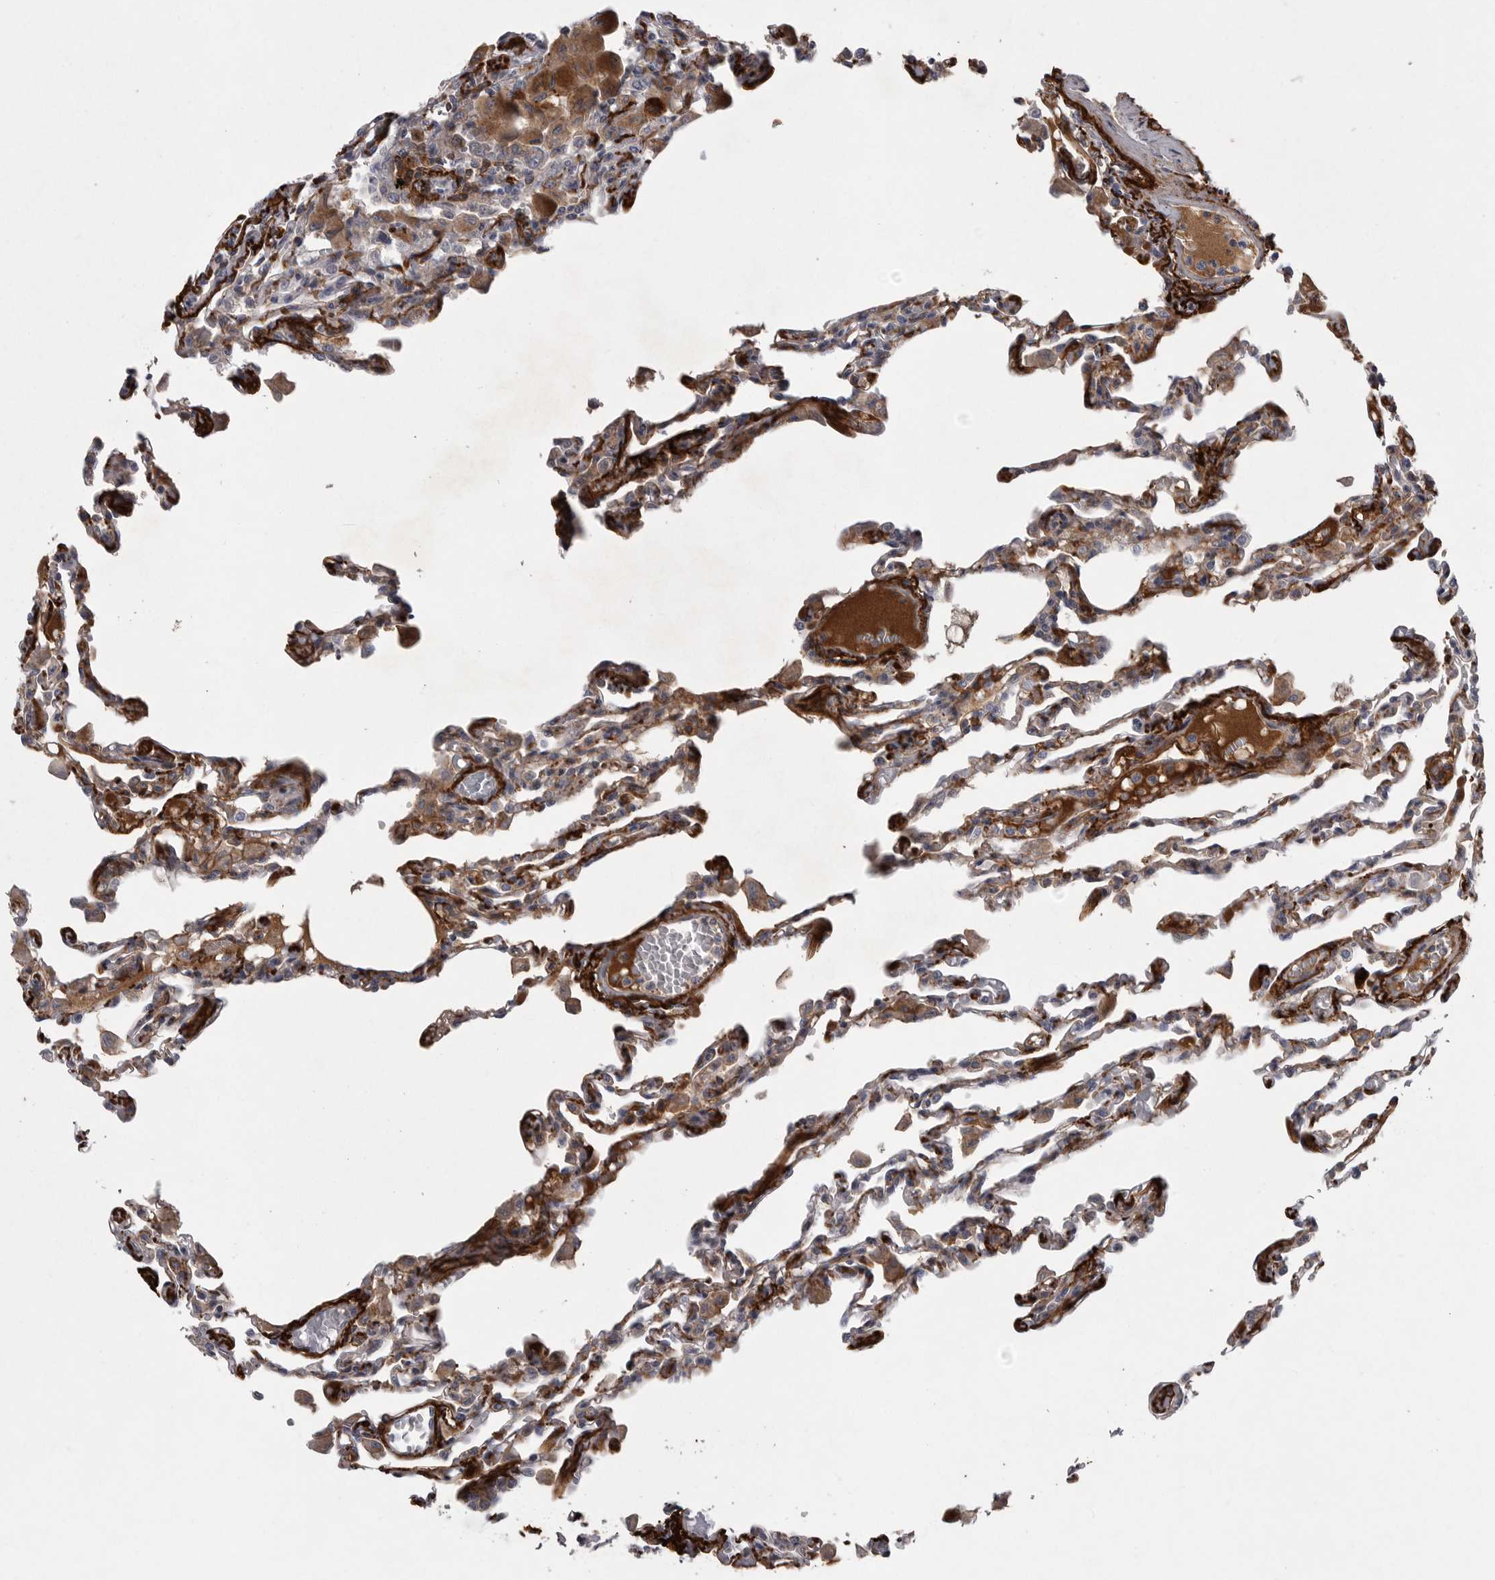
{"staining": {"intensity": "strong", "quantity": "<25%", "location": "cytoplasmic/membranous"}, "tissue": "lung", "cell_type": "Alveolar cells", "image_type": "normal", "snomed": [{"axis": "morphology", "description": "Normal tissue, NOS"}, {"axis": "topography", "description": "Bronchus"}, {"axis": "topography", "description": "Lung"}], "caption": "Immunohistochemical staining of benign human lung reveals strong cytoplasmic/membranous protein positivity in approximately <25% of alveolar cells. The protein of interest is shown in brown color, while the nuclei are stained blue.", "gene": "CRP", "patient": {"sex": "female", "age": 49}}